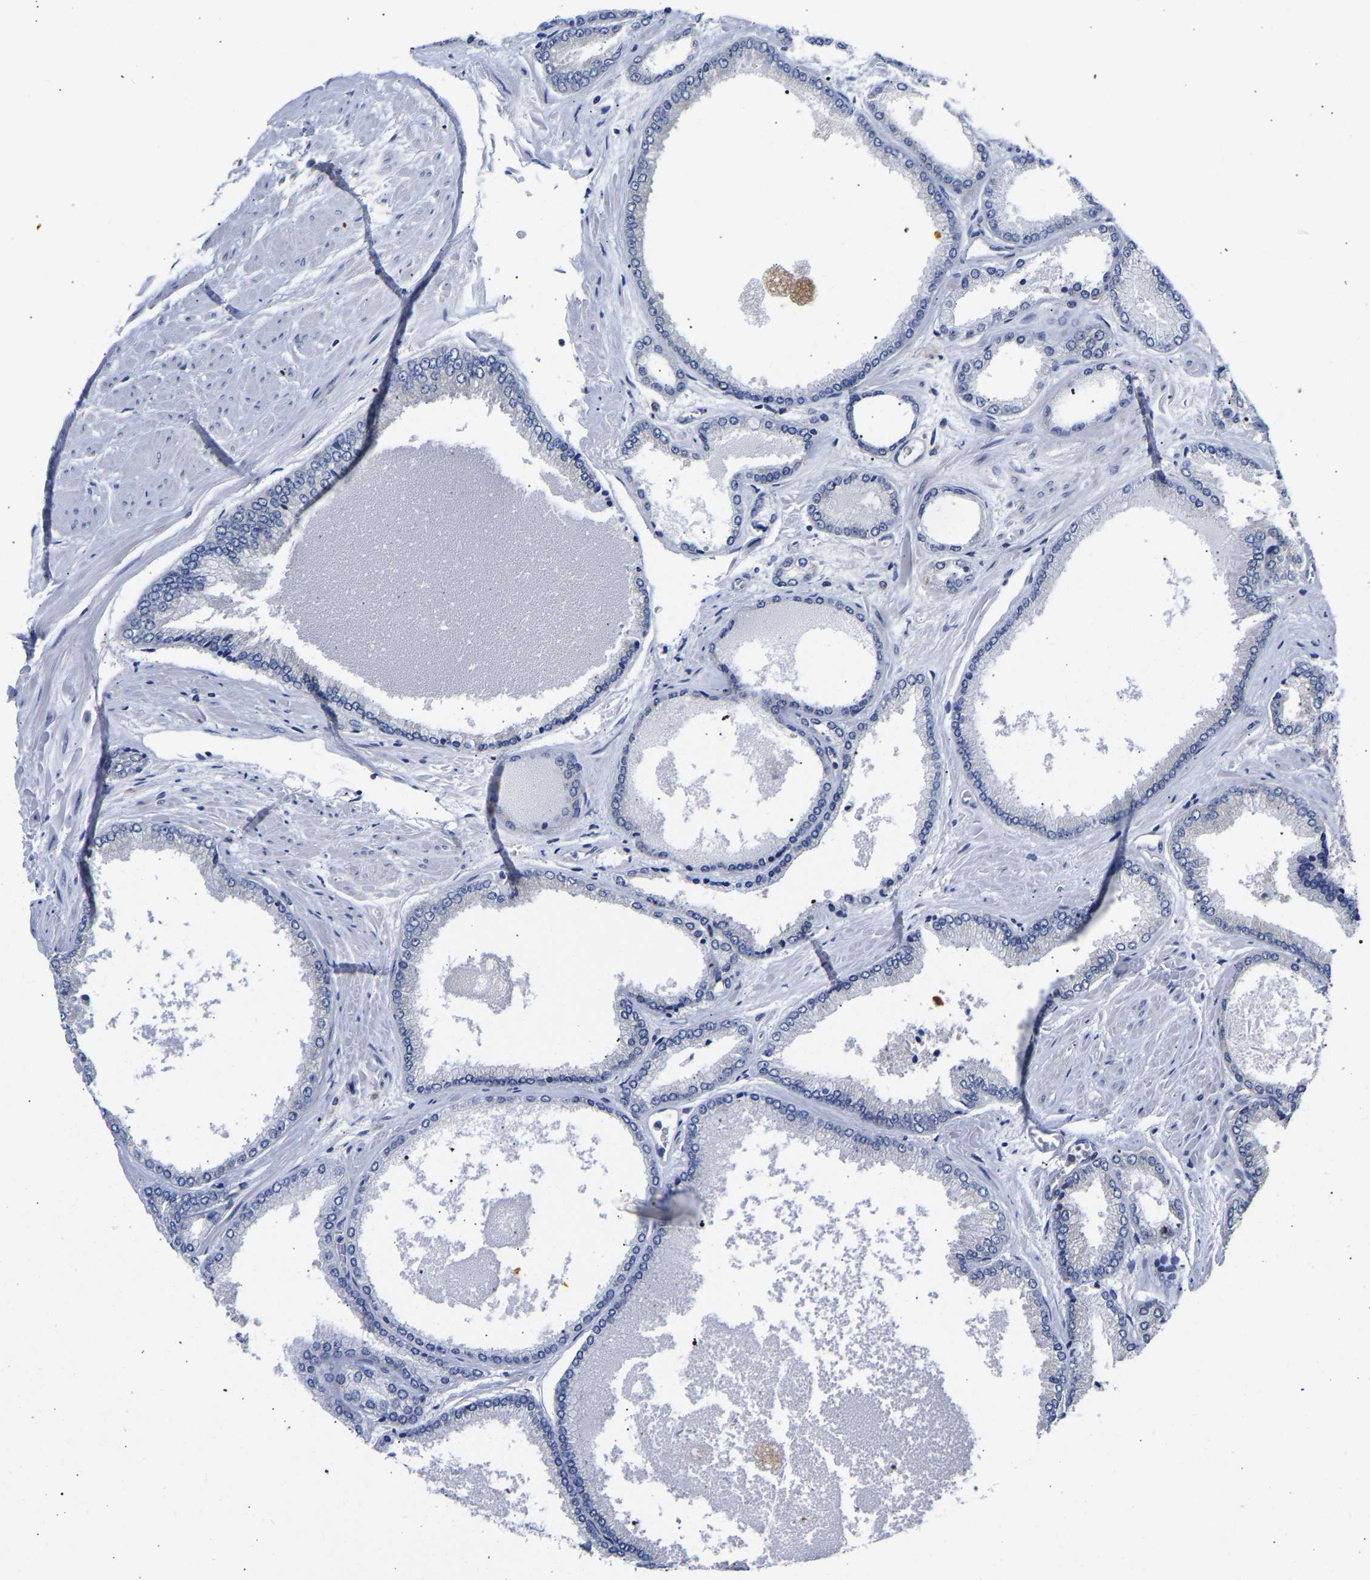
{"staining": {"intensity": "negative", "quantity": "none", "location": "none"}, "tissue": "prostate cancer", "cell_type": "Tumor cells", "image_type": "cancer", "snomed": [{"axis": "morphology", "description": "Adenocarcinoma, High grade"}, {"axis": "topography", "description": "Prostate"}], "caption": "Adenocarcinoma (high-grade) (prostate) was stained to show a protein in brown. There is no significant expression in tumor cells.", "gene": "CCDC6", "patient": {"sex": "male", "age": 61}}